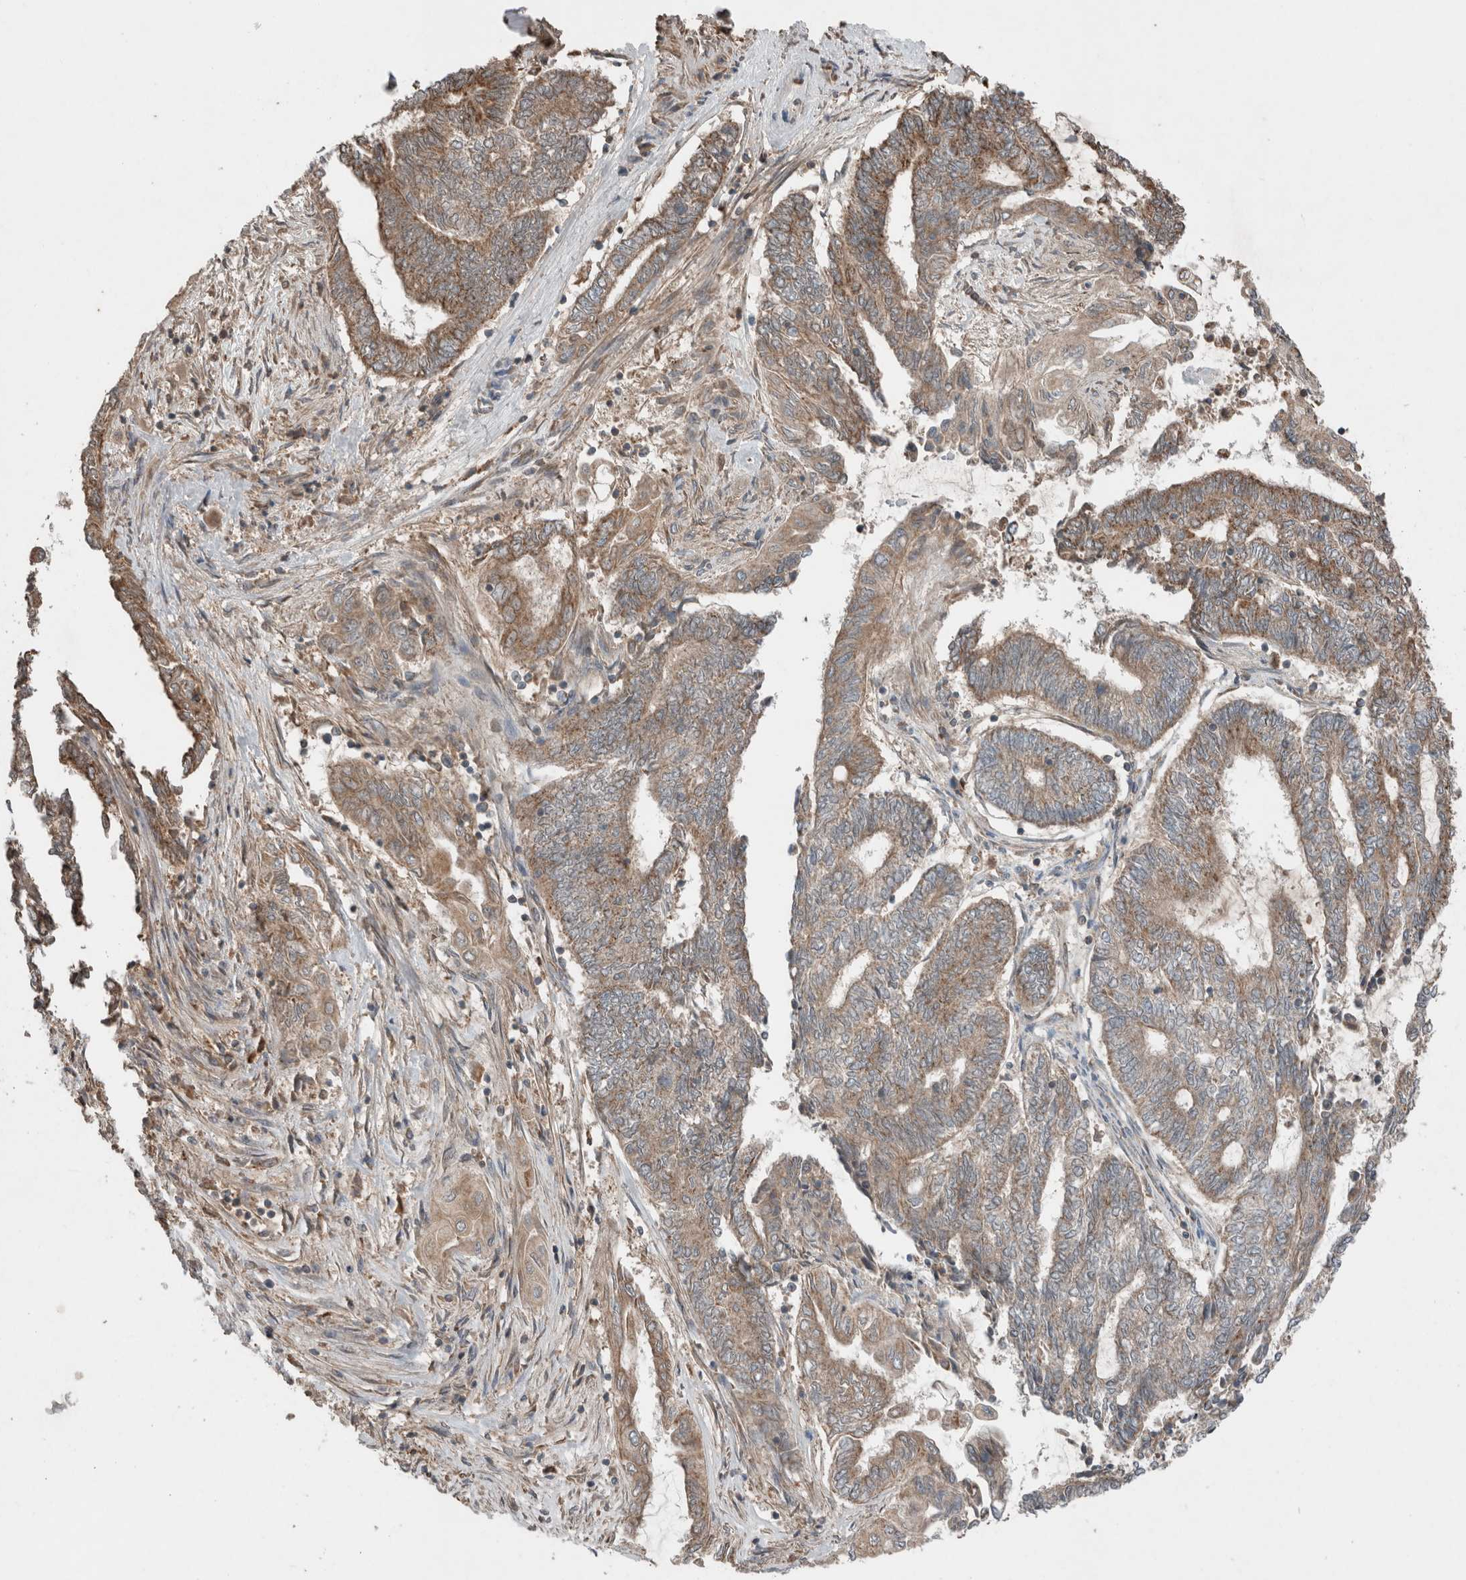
{"staining": {"intensity": "moderate", "quantity": ">75%", "location": "cytoplasmic/membranous"}, "tissue": "endometrial cancer", "cell_type": "Tumor cells", "image_type": "cancer", "snomed": [{"axis": "morphology", "description": "Adenocarcinoma, NOS"}, {"axis": "topography", "description": "Uterus"}, {"axis": "topography", "description": "Endometrium"}], "caption": "This image demonstrates IHC staining of endometrial cancer (adenocarcinoma), with medium moderate cytoplasmic/membranous staining in approximately >75% of tumor cells.", "gene": "KLK14", "patient": {"sex": "female", "age": 70}}